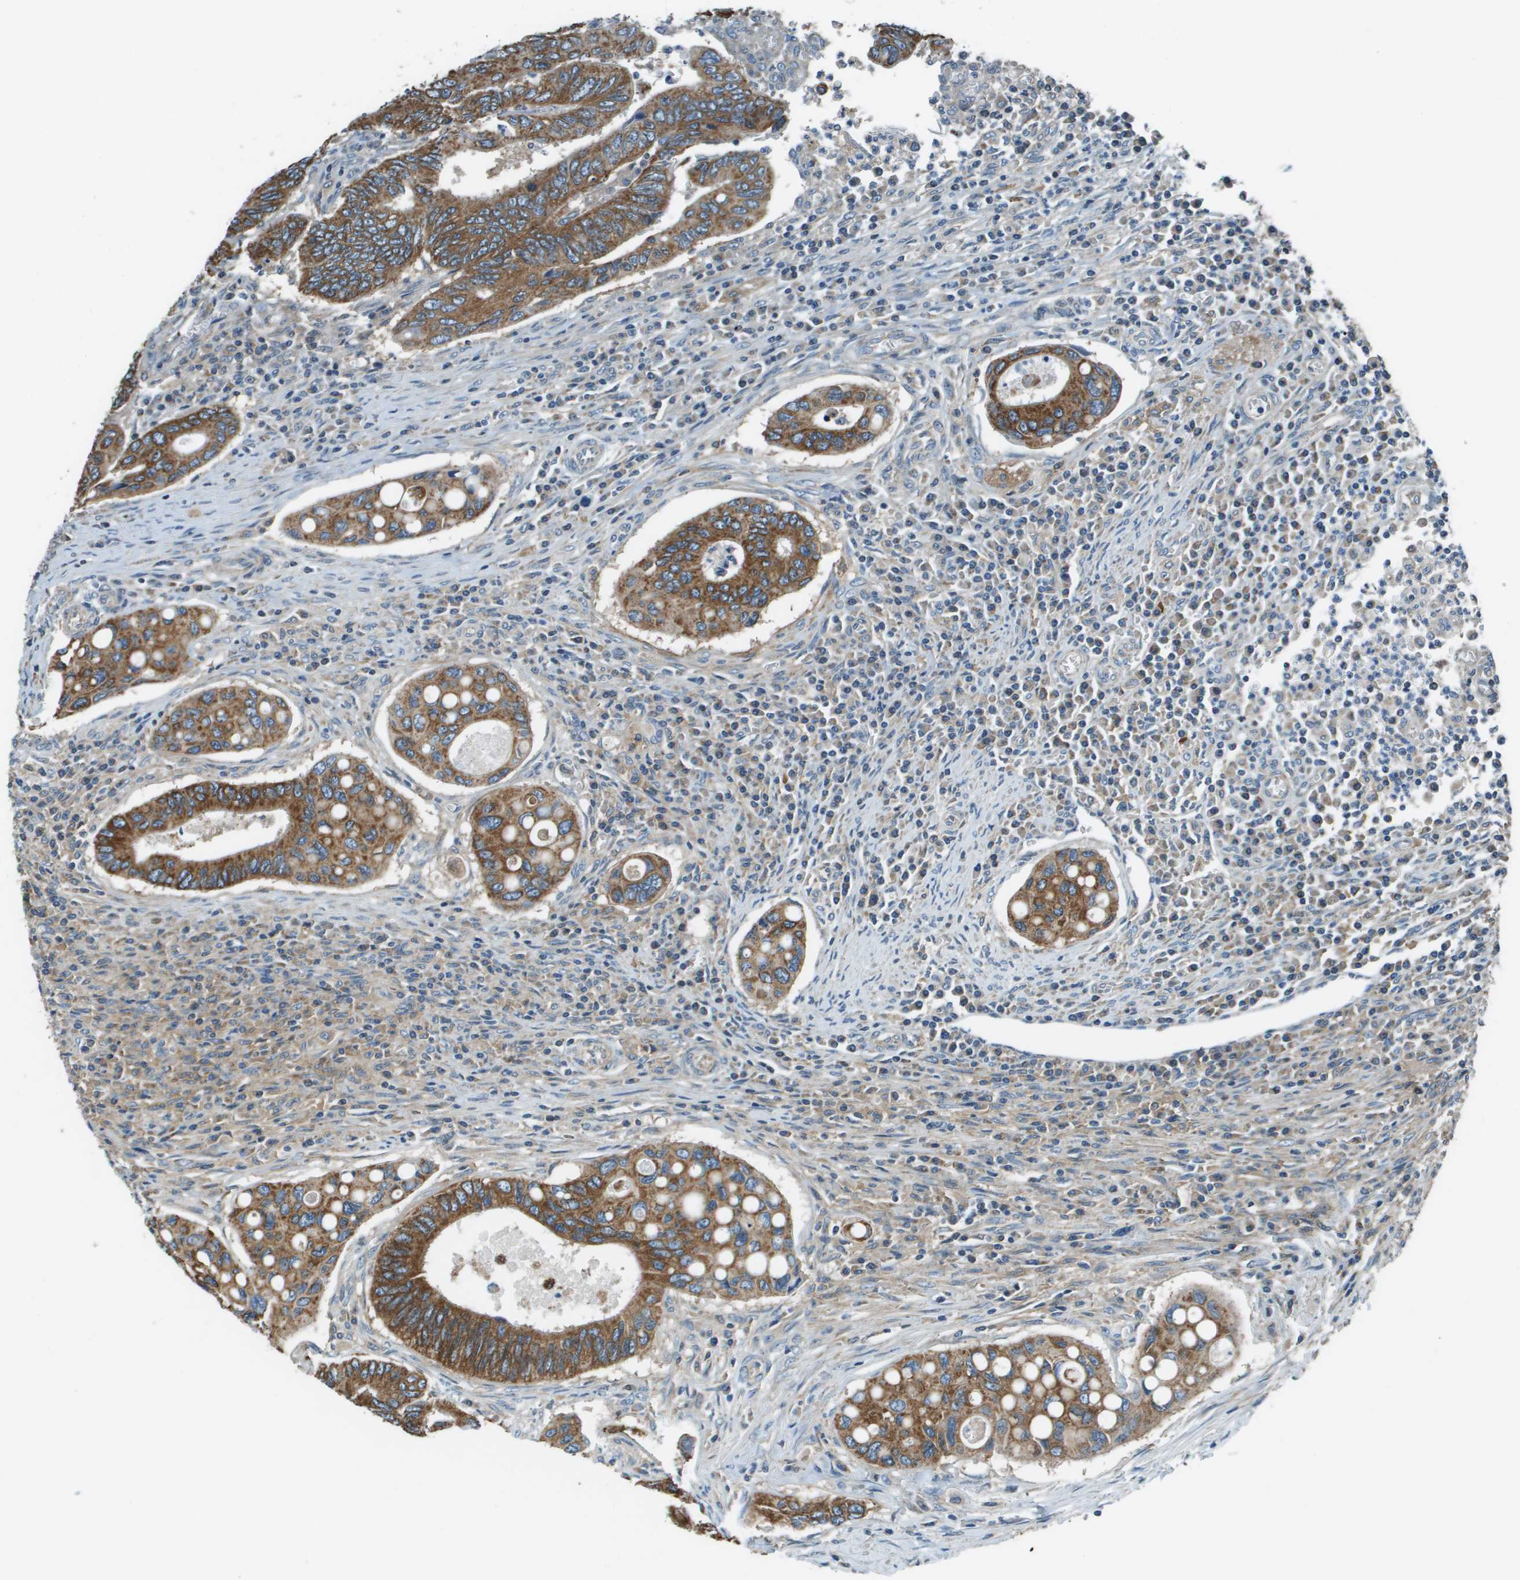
{"staining": {"intensity": "strong", "quantity": ">75%", "location": "cytoplasmic/membranous"}, "tissue": "colorectal cancer", "cell_type": "Tumor cells", "image_type": "cancer", "snomed": [{"axis": "morphology", "description": "Inflammation, NOS"}, {"axis": "morphology", "description": "Adenocarcinoma, NOS"}, {"axis": "topography", "description": "Colon"}], "caption": "Immunohistochemical staining of human adenocarcinoma (colorectal) demonstrates high levels of strong cytoplasmic/membranous protein positivity in approximately >75% of tumor cells. (DAB IHC, brown staining for protein, blue staining for nuclei).", "gene": "TMEM51", "patient": {"sex": "male", "age": 72}}